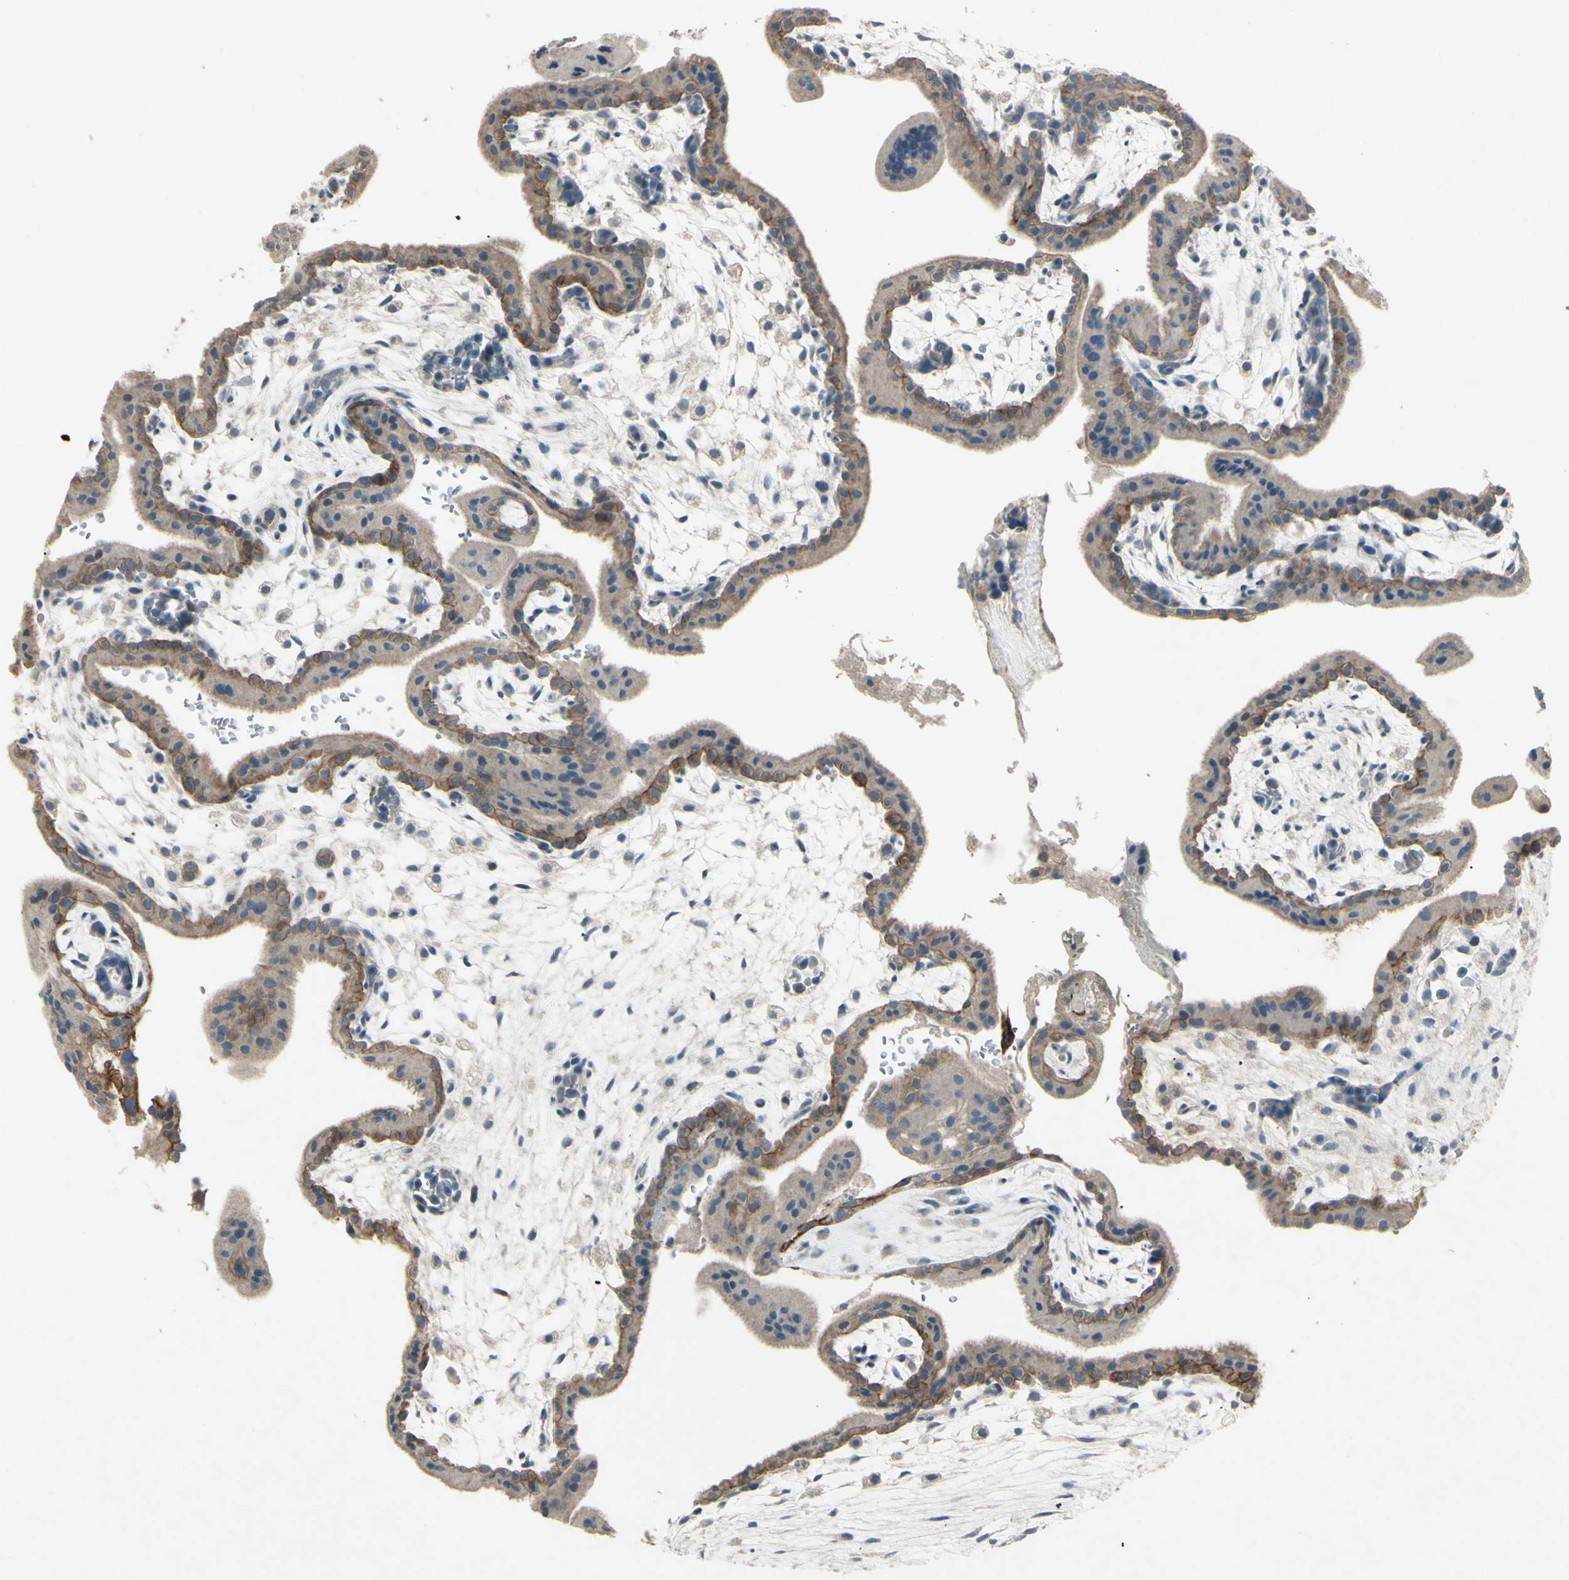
{"staining": {"intensity": "negative", "quantity": "none", "location": "none"}, "tissue": "placenta", "cell_type": "Decidual cells", "image_type": "normal", "snomed": [{"axis": "morphology", "description": "Normal tissue, NOS"}, {"axis": "topography", "description": "Placenta"}], "caption": "A high-resolution photomicrograph shows immunohistochemistry staining of normal placenta, which reveals no significant staining in decidual cells. (Stains: DAB (3,3'-diaminobenzidine) immunohistochemistry (IHC) with hematoxylin counter stain, Microscopy: brightfield microscopy at high magnification).", "gene": "TIMM21", "patient": {"sex": "female", "age": 35}}